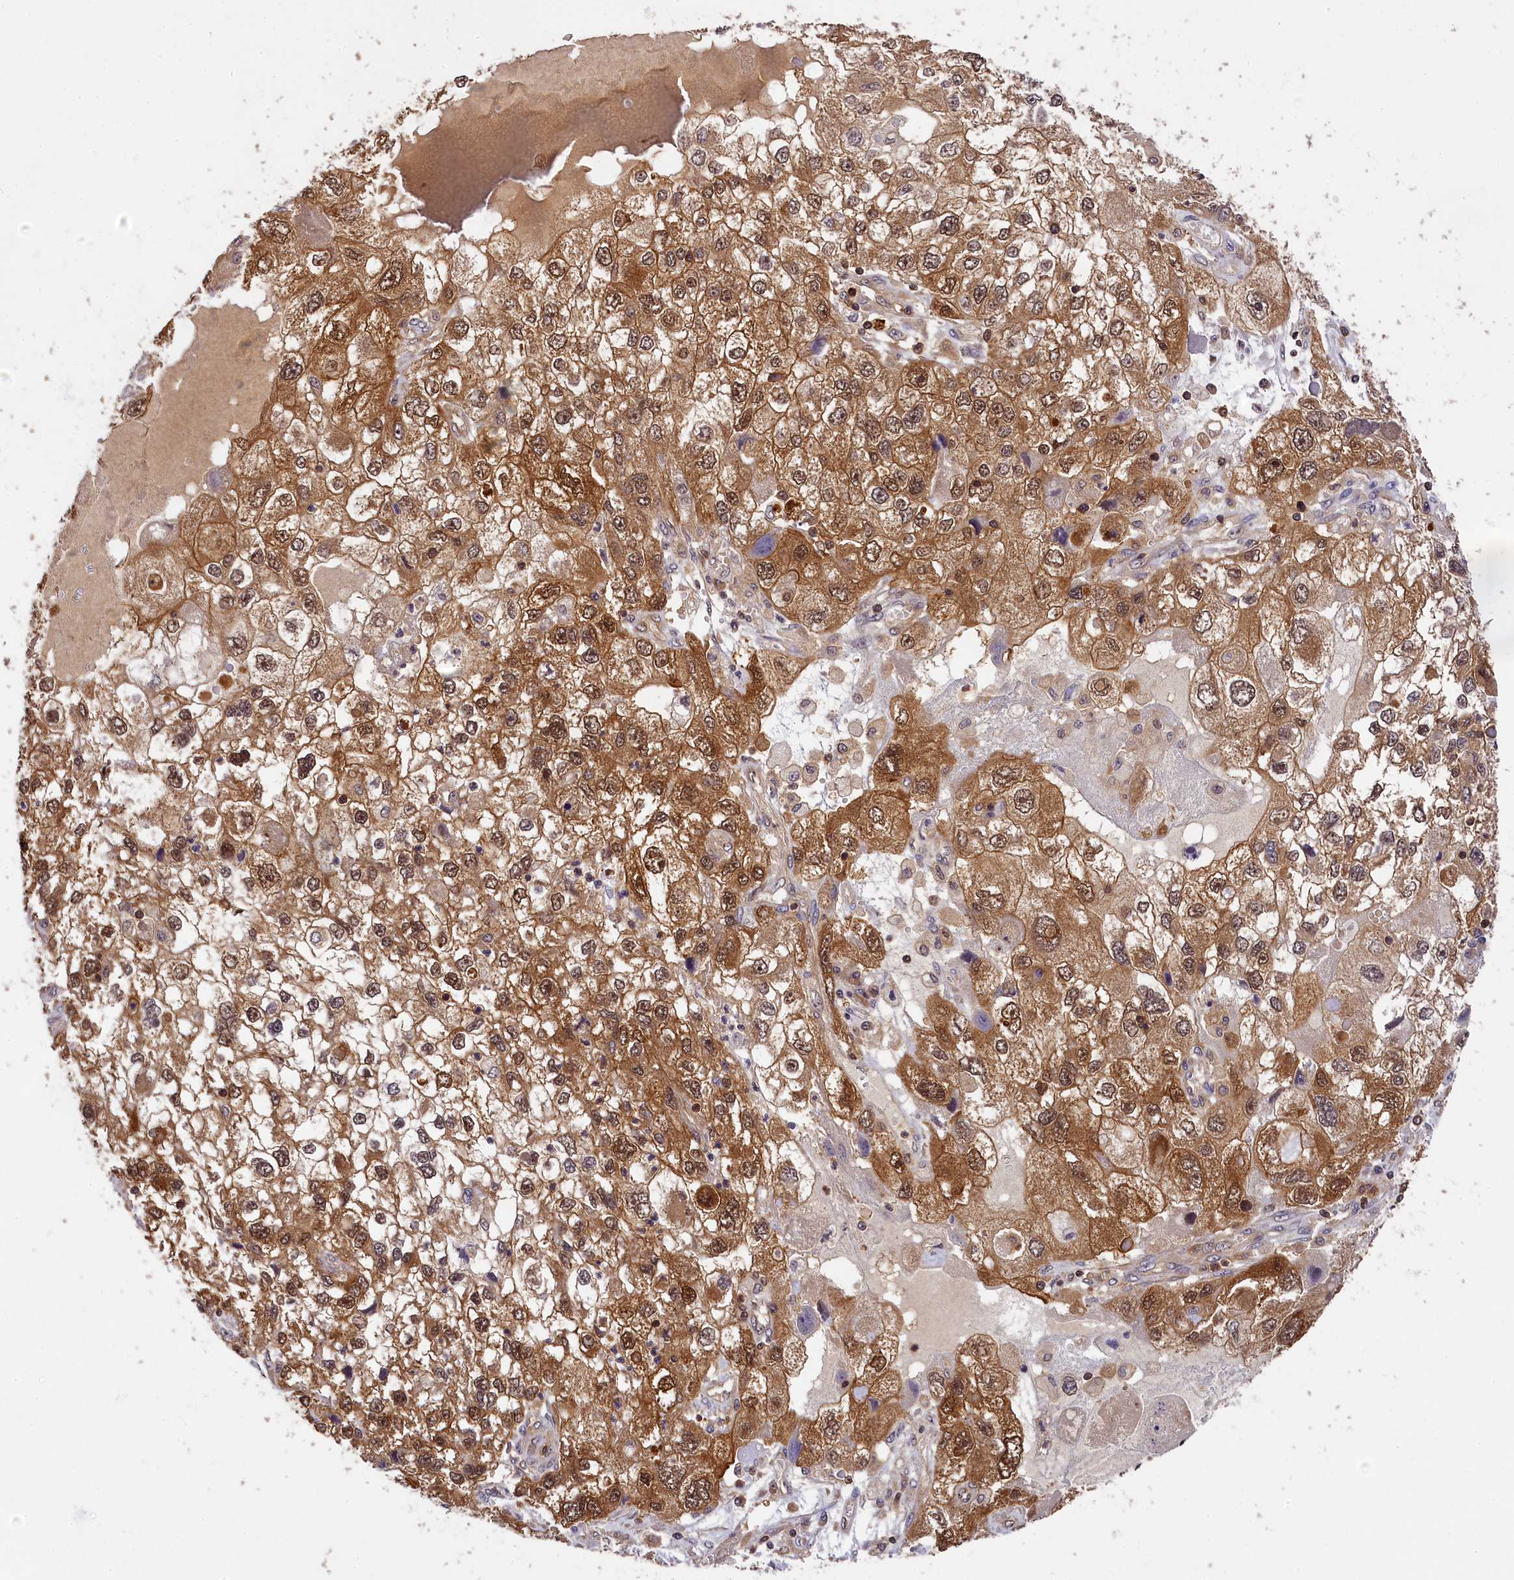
{"staining": {"intensity": "moderate", "quantity": ">75%", "location": "cytoplasmic/membranous,nuclear"}, "tissue": "endometrial cancer", "cell_type": "Tumor cells", "image_type": "cancer", "snomed": [{"axis": "morphology", "description": "Adenocarcinoma, NOS"}, {"axis": "topography", "description": "Endometrium"}], "caption": "IHC of human endometrial cancer demonstrates medium levels of moderate cytoplasmic/membranous and nuclear expression in approximately >75% of tumor cells.", "gene": "EIF6", "patient": {"sex": "female", "age": 49}}